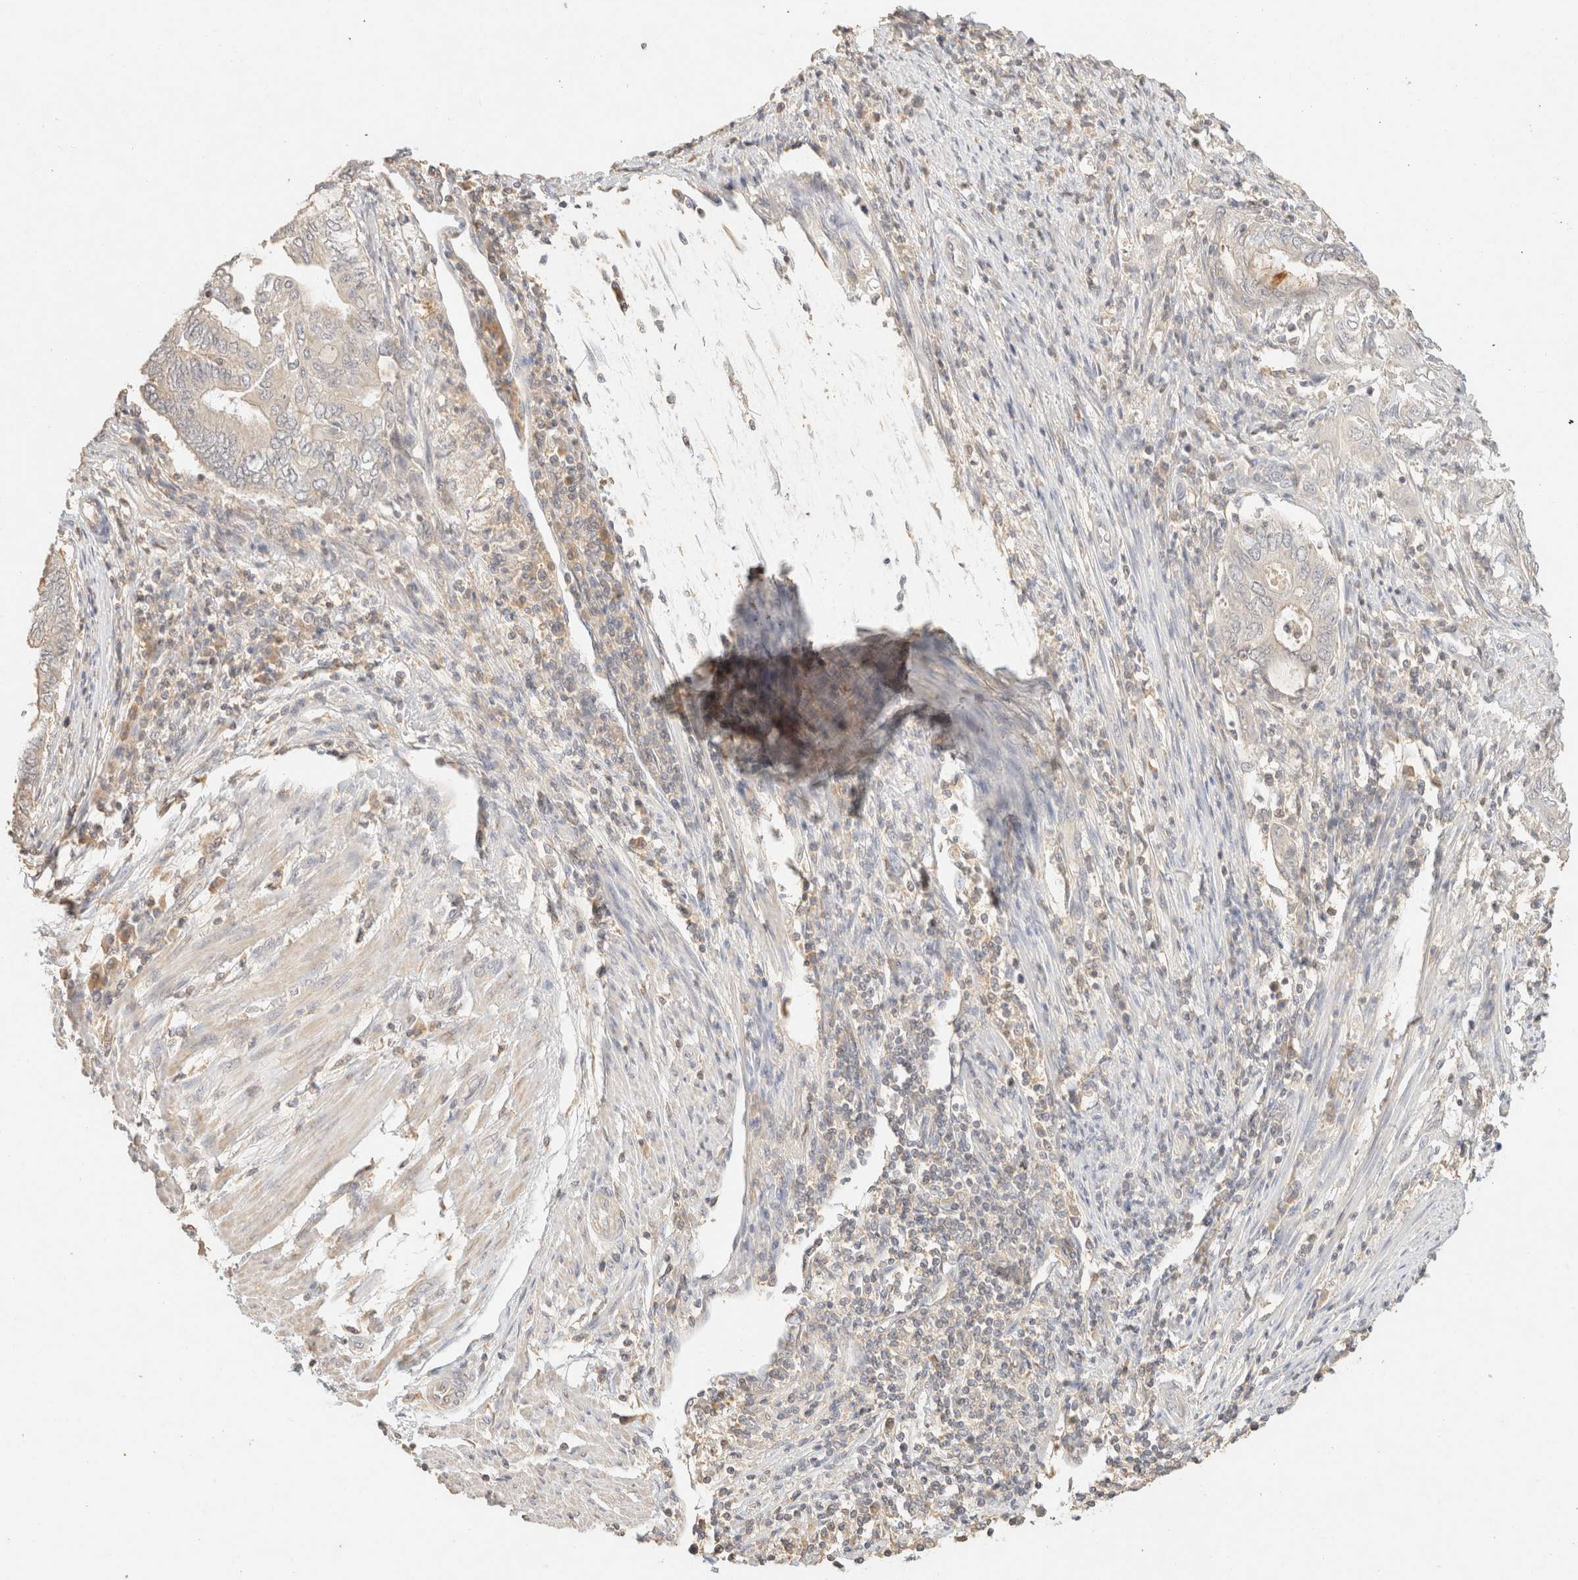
{"staining": {"intensity": "negative", "quantity": "none", "location": "none"}, "tissue": "endometrial cancer", "cell_type": "Tumor cells", "image_type": "cancer", "snomed": [{"axis": "morphology", "description": "Adenocarcinoma, NOS"}, {"axis": "topography", "description": "Uterus"}, {"axis": "topography", "description": "Endometrium"}], "caption": "Immunohistochemistry histopathology image of human adenocarcinoma (endometrial) stained for a protein (brown), which reveals no positivity in tumor cells.", "gene": "TIMD4", "patient": {"sex": "female", "age": 70}}